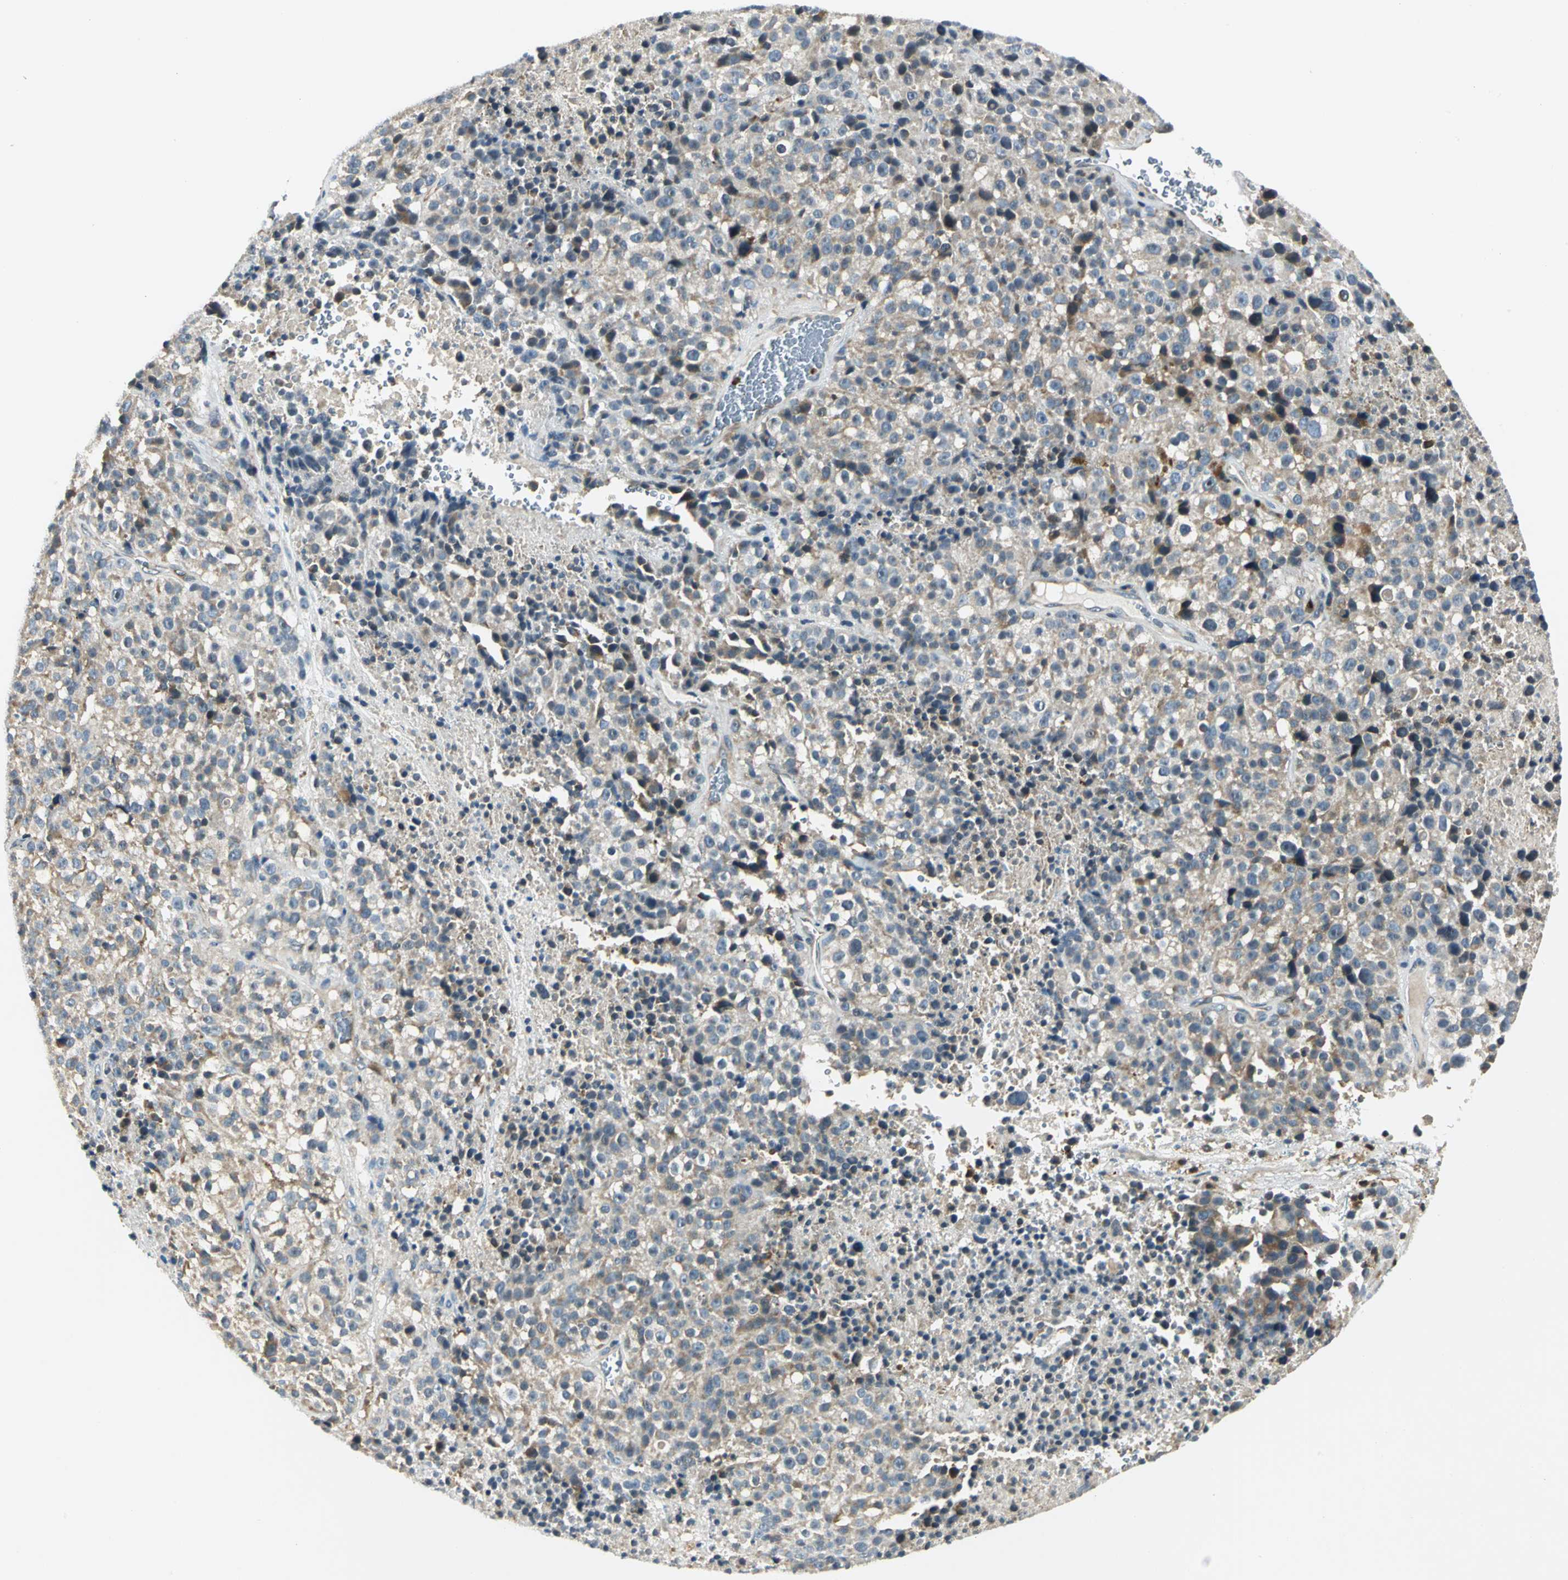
{"staining": {"intensity": "weak", "quantity": "25%-75%", "location": "cytoplasmic/membranous"}, "tissue": "melanoma", "cell_type": "Tumor cells", "image_type": "cancer", "snomed": [{"axis": "morphology", "description": "Malignant melanoma, Metastatic site"}, {"axis": "topography", "description": "Cerebral cortex"}], "caption": "This photomicrograph demonstrates IHC staining of human melanoma, with low weak cytoplasmic/membranous staining in approximately 25%-75% of tumor cells.", "gene": "USP40", "patient": {"sex": "female", "age": 52}}